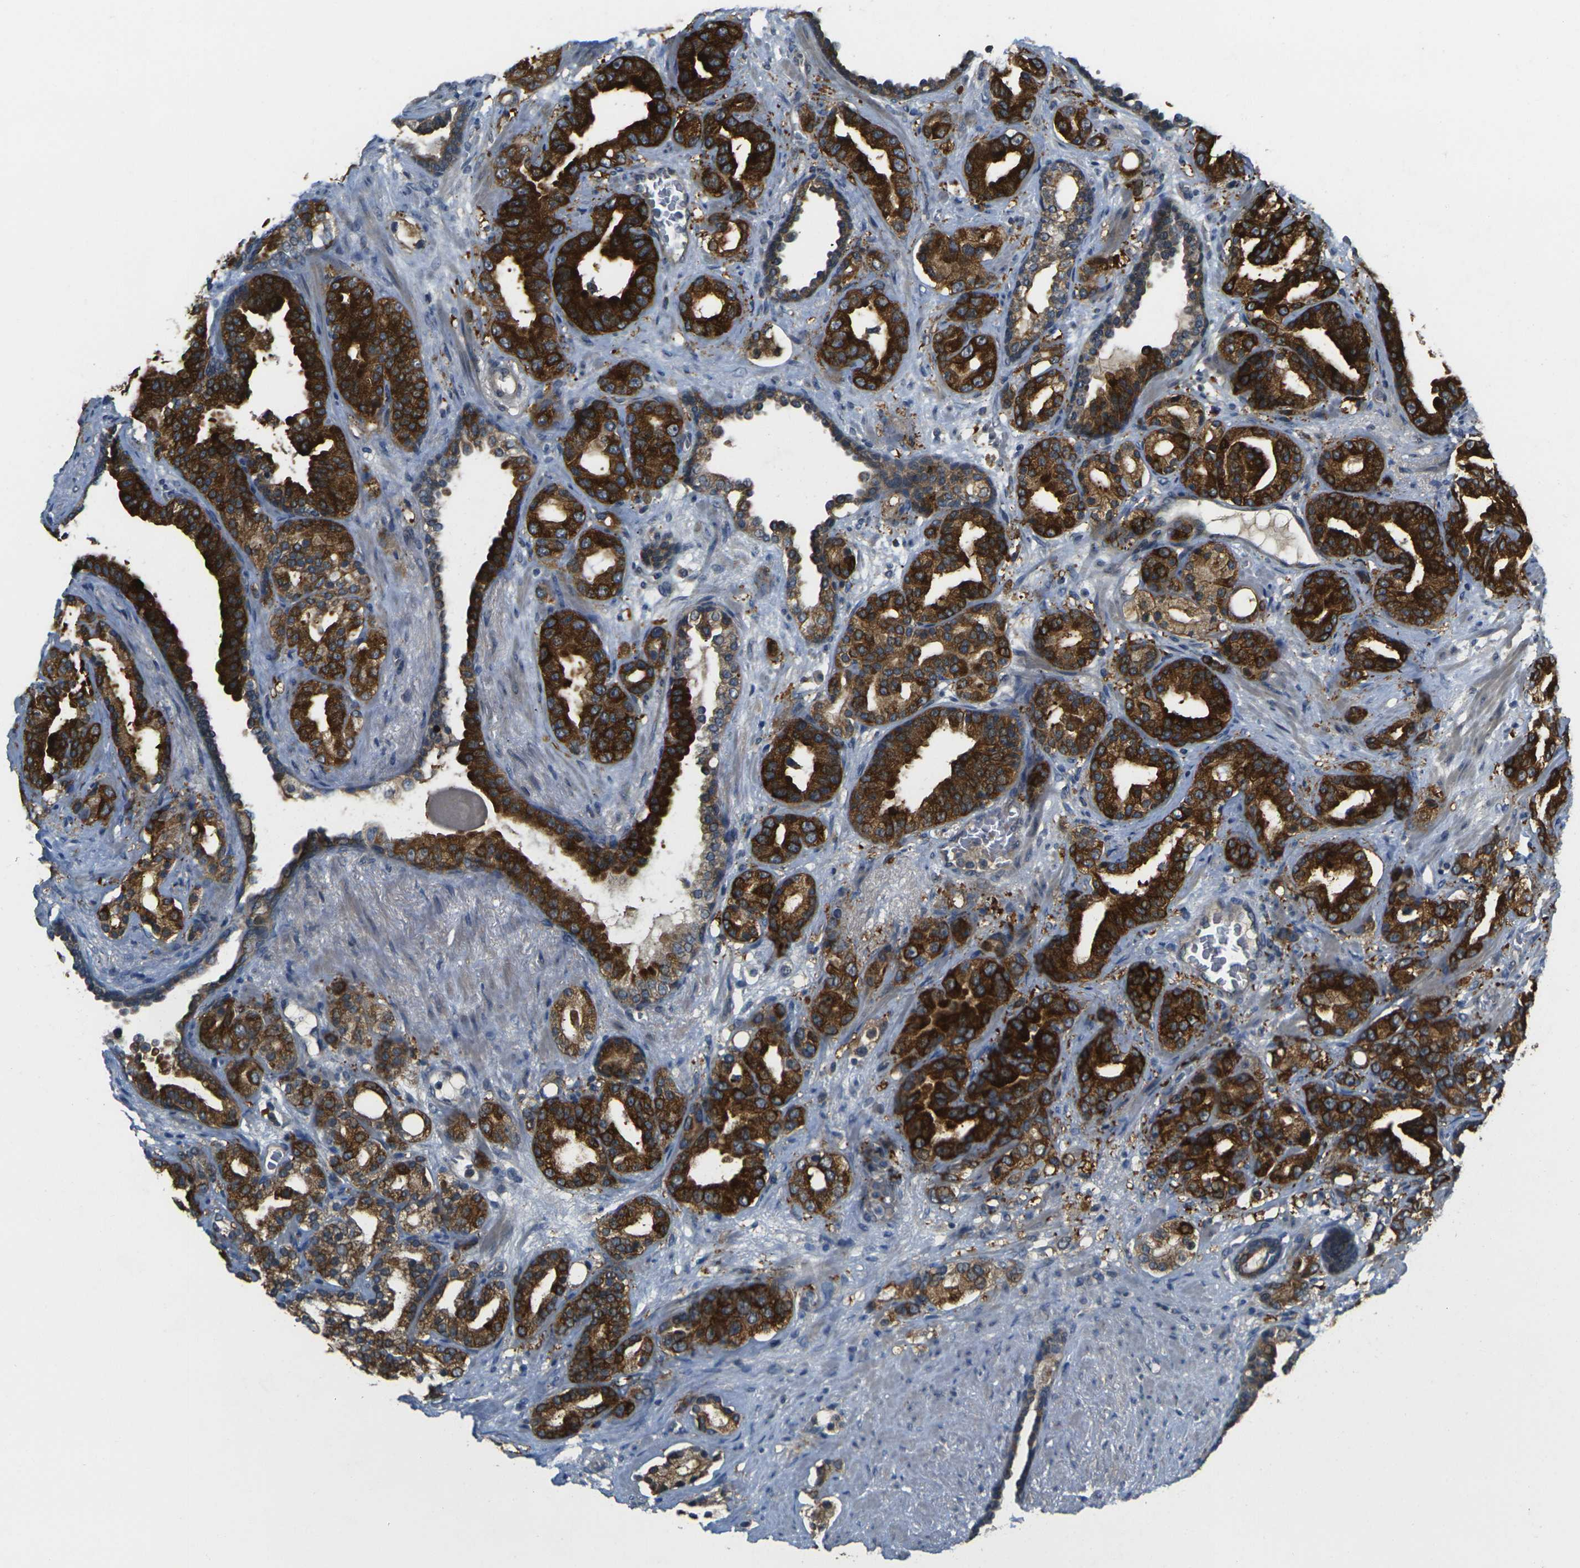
{"staining": {"intensity": "strong", "quantity": ">75%", "location": "cytoplasmic/membranous"}, "tissue": "prostate cancer", "cell_type": "Tumor cells", "image_type": "cancer", "snomed": [{"axis": "morphology", "description": "Adenocarcinoma, Low grade"}, {"axis": "topography", "description": "Prostate"}], "caption": "An immunohistochemistry (IHC) photomicrograph of tumor tissue is shown. Protein staining in brown highlights strong cytoplasmic/membranous positivity in prostate cancer (adenocarcinoma (low-grade)) within tumor cells.", "gene": "GNA12", "patient": {"sex": "male", "age": 63}}